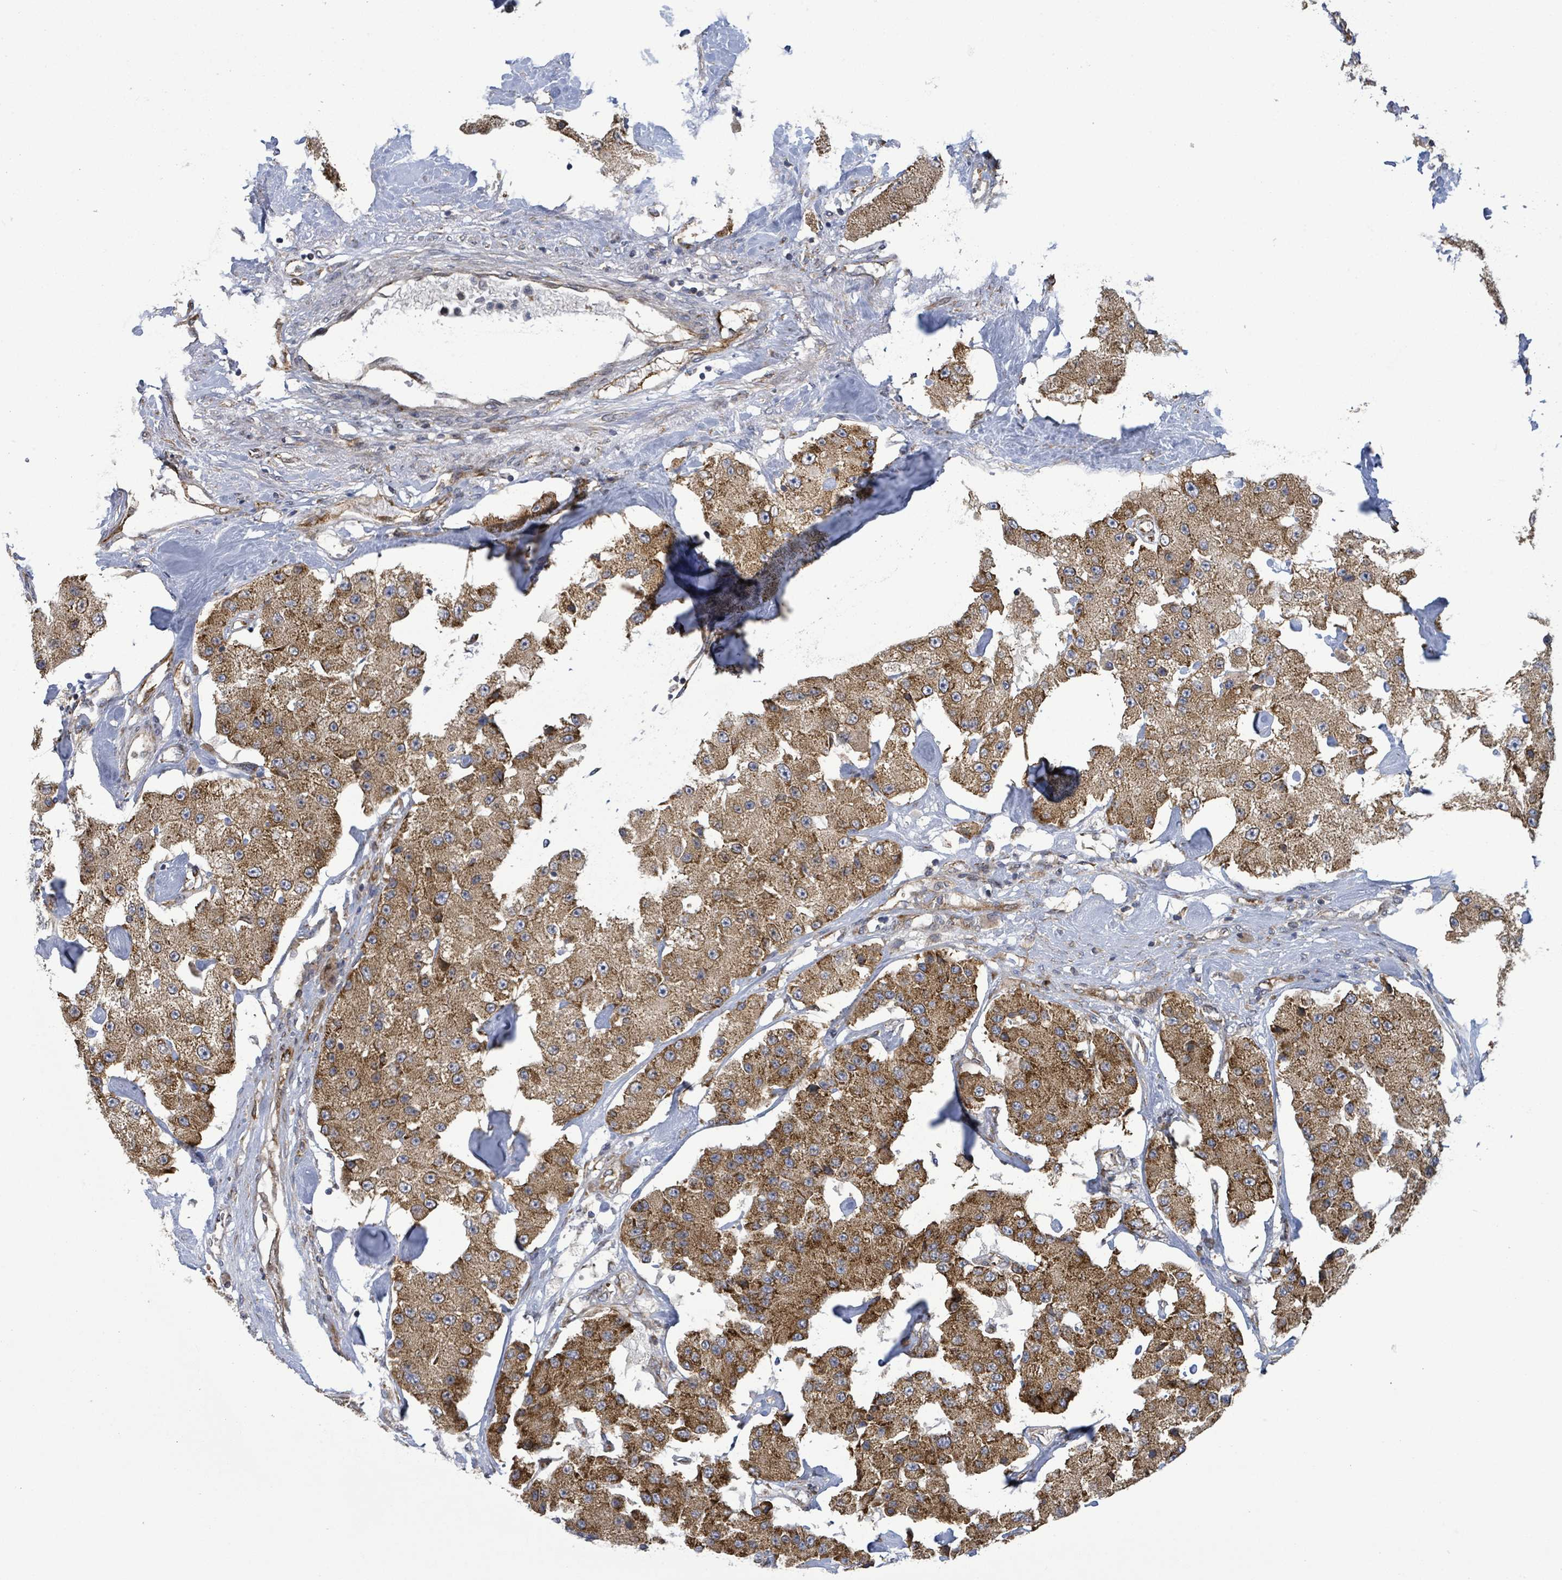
{"staining": {"intensity": "moderate", "quantity": ">75%", "location": "cytoplasmic/membranous"}, "tissue": "carcinoid", "cell_type": "Tumor cells", "image_type": "cancer", "snomed": [{"axis": "morphology", "description": "Carcinoid, malignant, NOS"}, {"axis": "topography", "description": "Pancreas"}], "caption": "Approximately >75% of tumor cells in carcinoid reveal moderate cytoplasmic/membranous protein expression as visualized by brown immunohistochemical staining.", "gene": "NOMO1", "patient": {"sex": "male", "age": 41}}